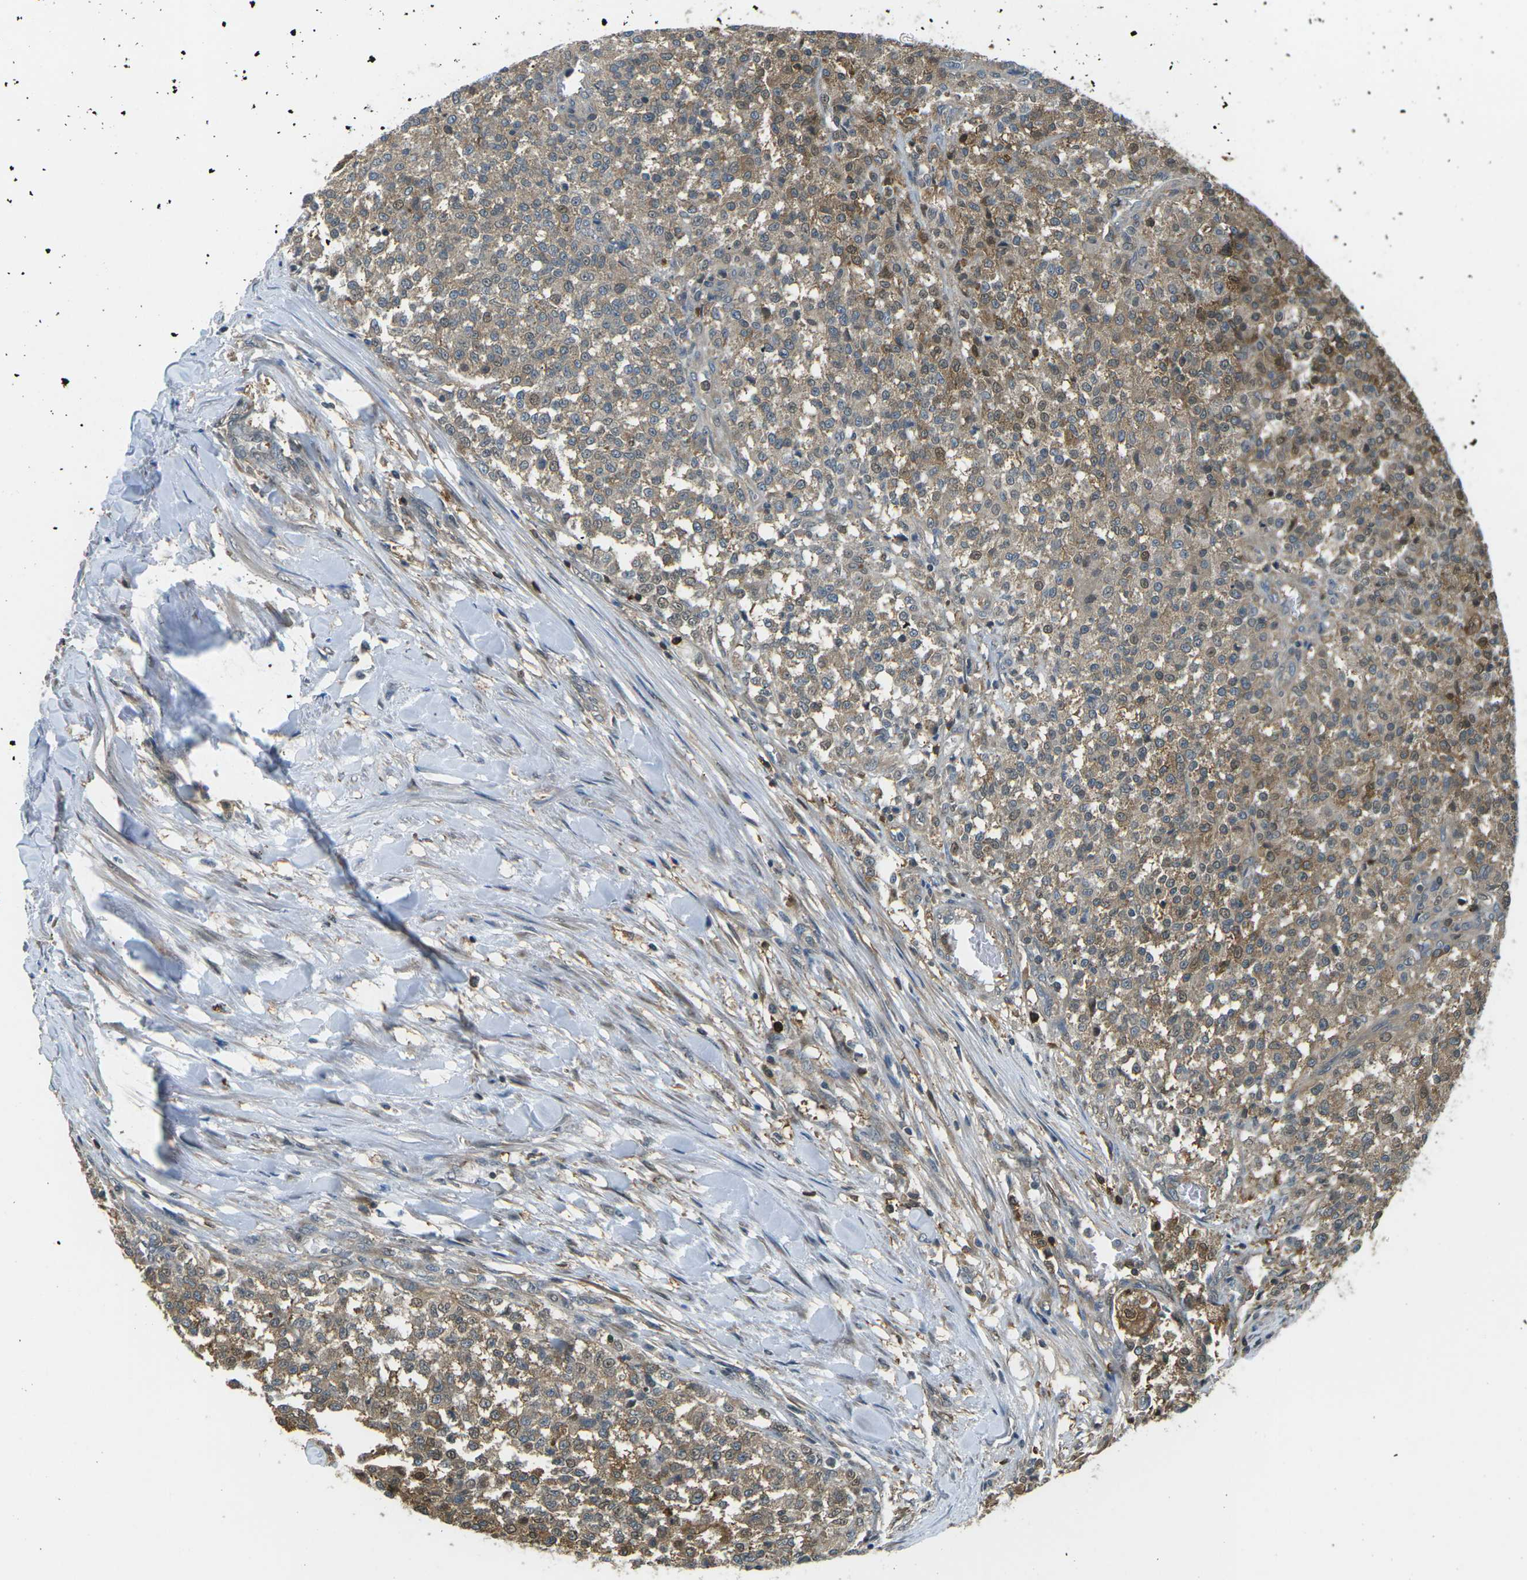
{"staining": {"intensity": "moderate", "quantity": ">75%", "location": "cytoplasmic/membranous"}, "tissue": "testis cancer", "cell_type": "Tumor cells", "image_type": "cancer", "snomed": [{"axis": "morphology", "description": "Seminoma, NOS"}, {"axis": "topography", "description": "Testis"}], "caption": "High-power microscopy captured an IHC image of seminoma (testis), revealing moderate cytoplasmic/membranous positivity in approximately >75% of tumor cells.", "gene": "PIEZO2", "patient": {"sex": "male", "age": 59}}